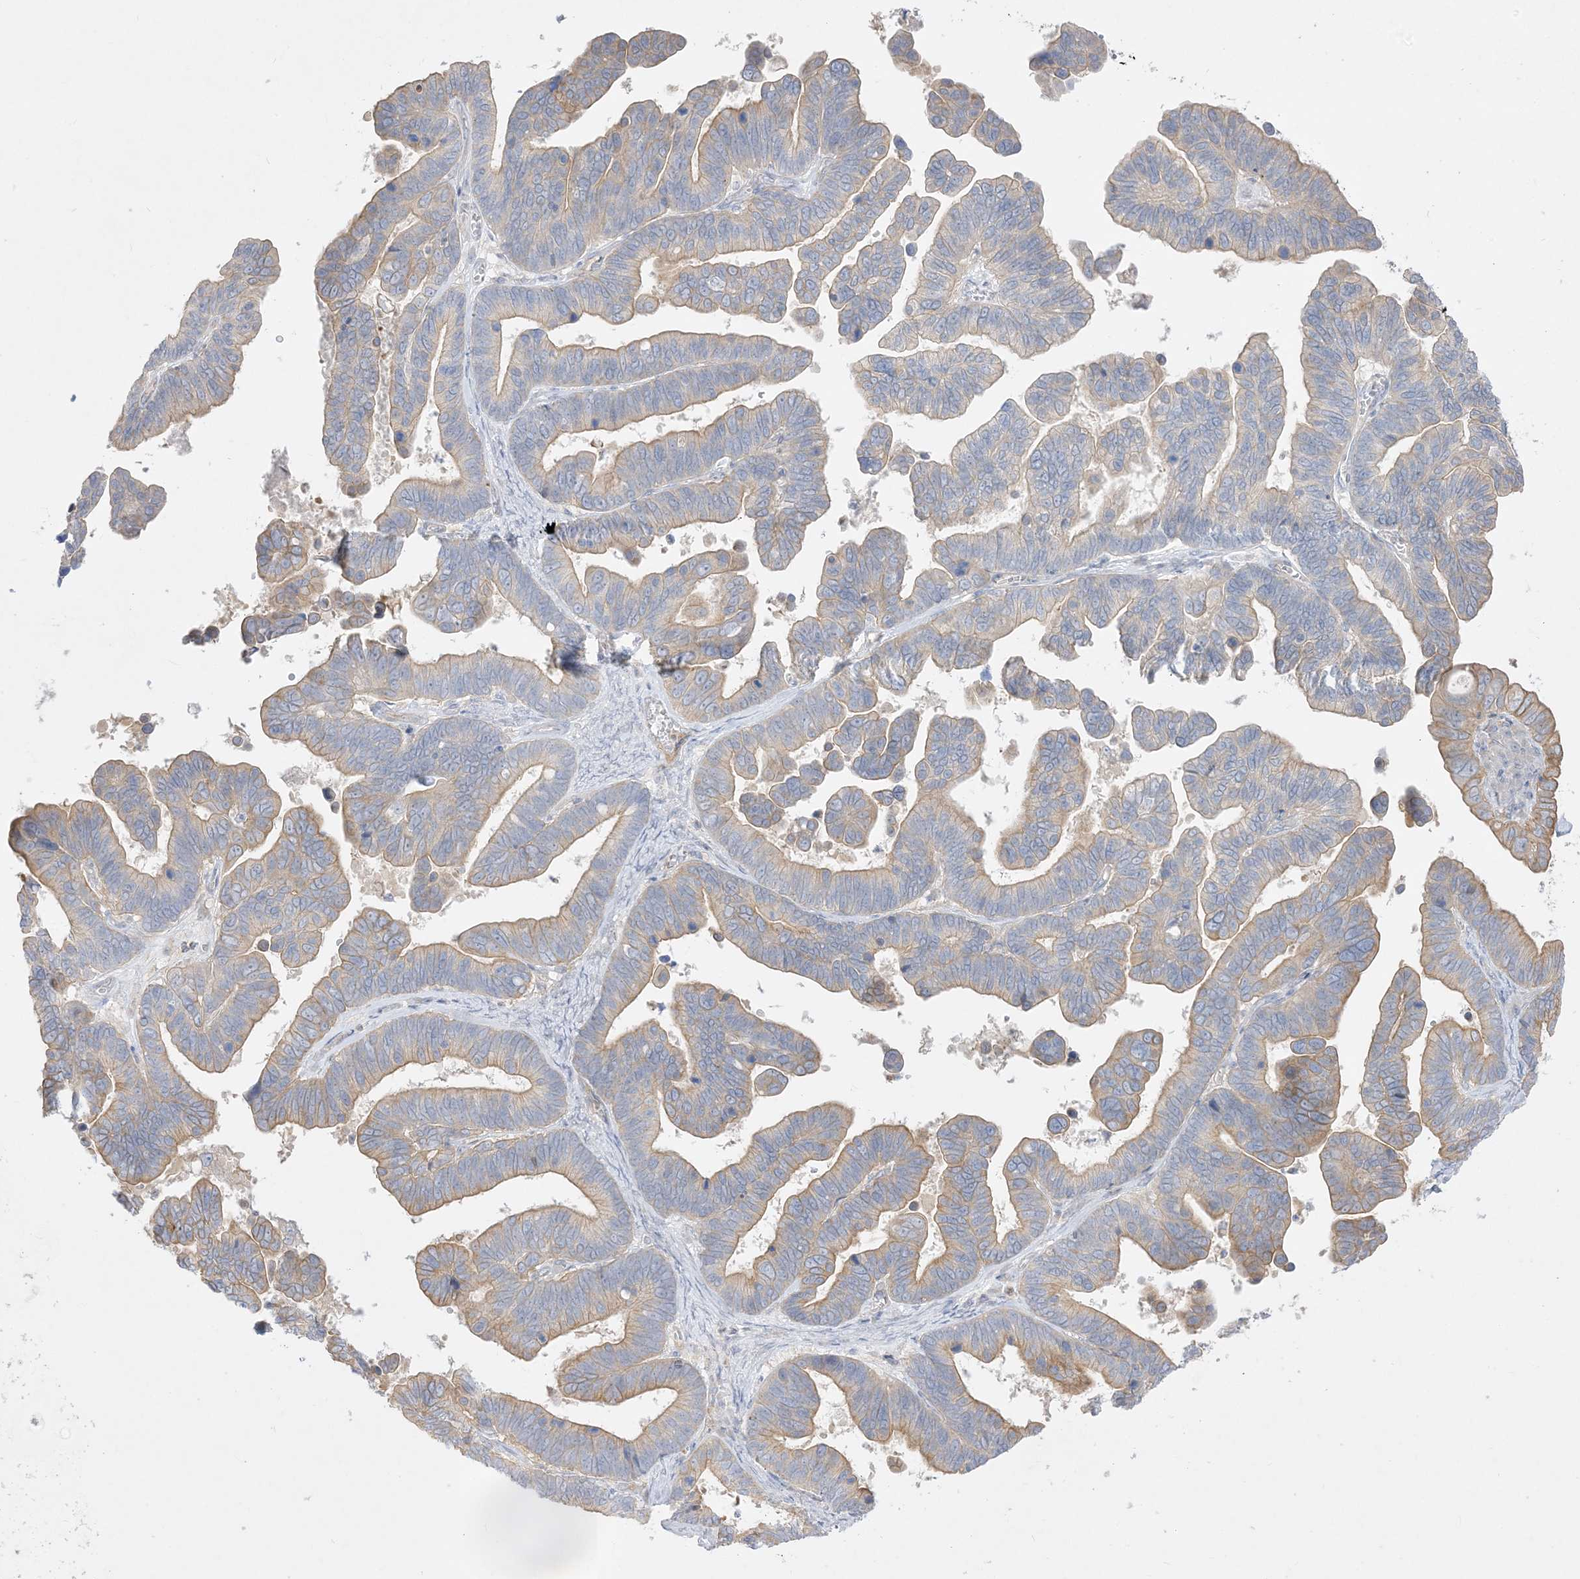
{"staining": {"intensity": "moderate", "quantity": ">75%", "location": "cytoplasmic/membranous"}, "tissue": "ovarian cancer", "cell_type": "Tumor cells", "image_type": "cancer", "snomed": [{"axis": "morphology", "description": "Cystadenocarcinoma, serous, NOS"}, {"axis": "topography", "description": "Ovary"}], "caption": "Tumor cells display medium levels of moderate cytoplasmic/membranous expression in approximately >75% of cells in human ovarian serous cystadenocarcinoma.", "gene": "ARHGEF9", "patient": {"sex": "female", "age": 56}}